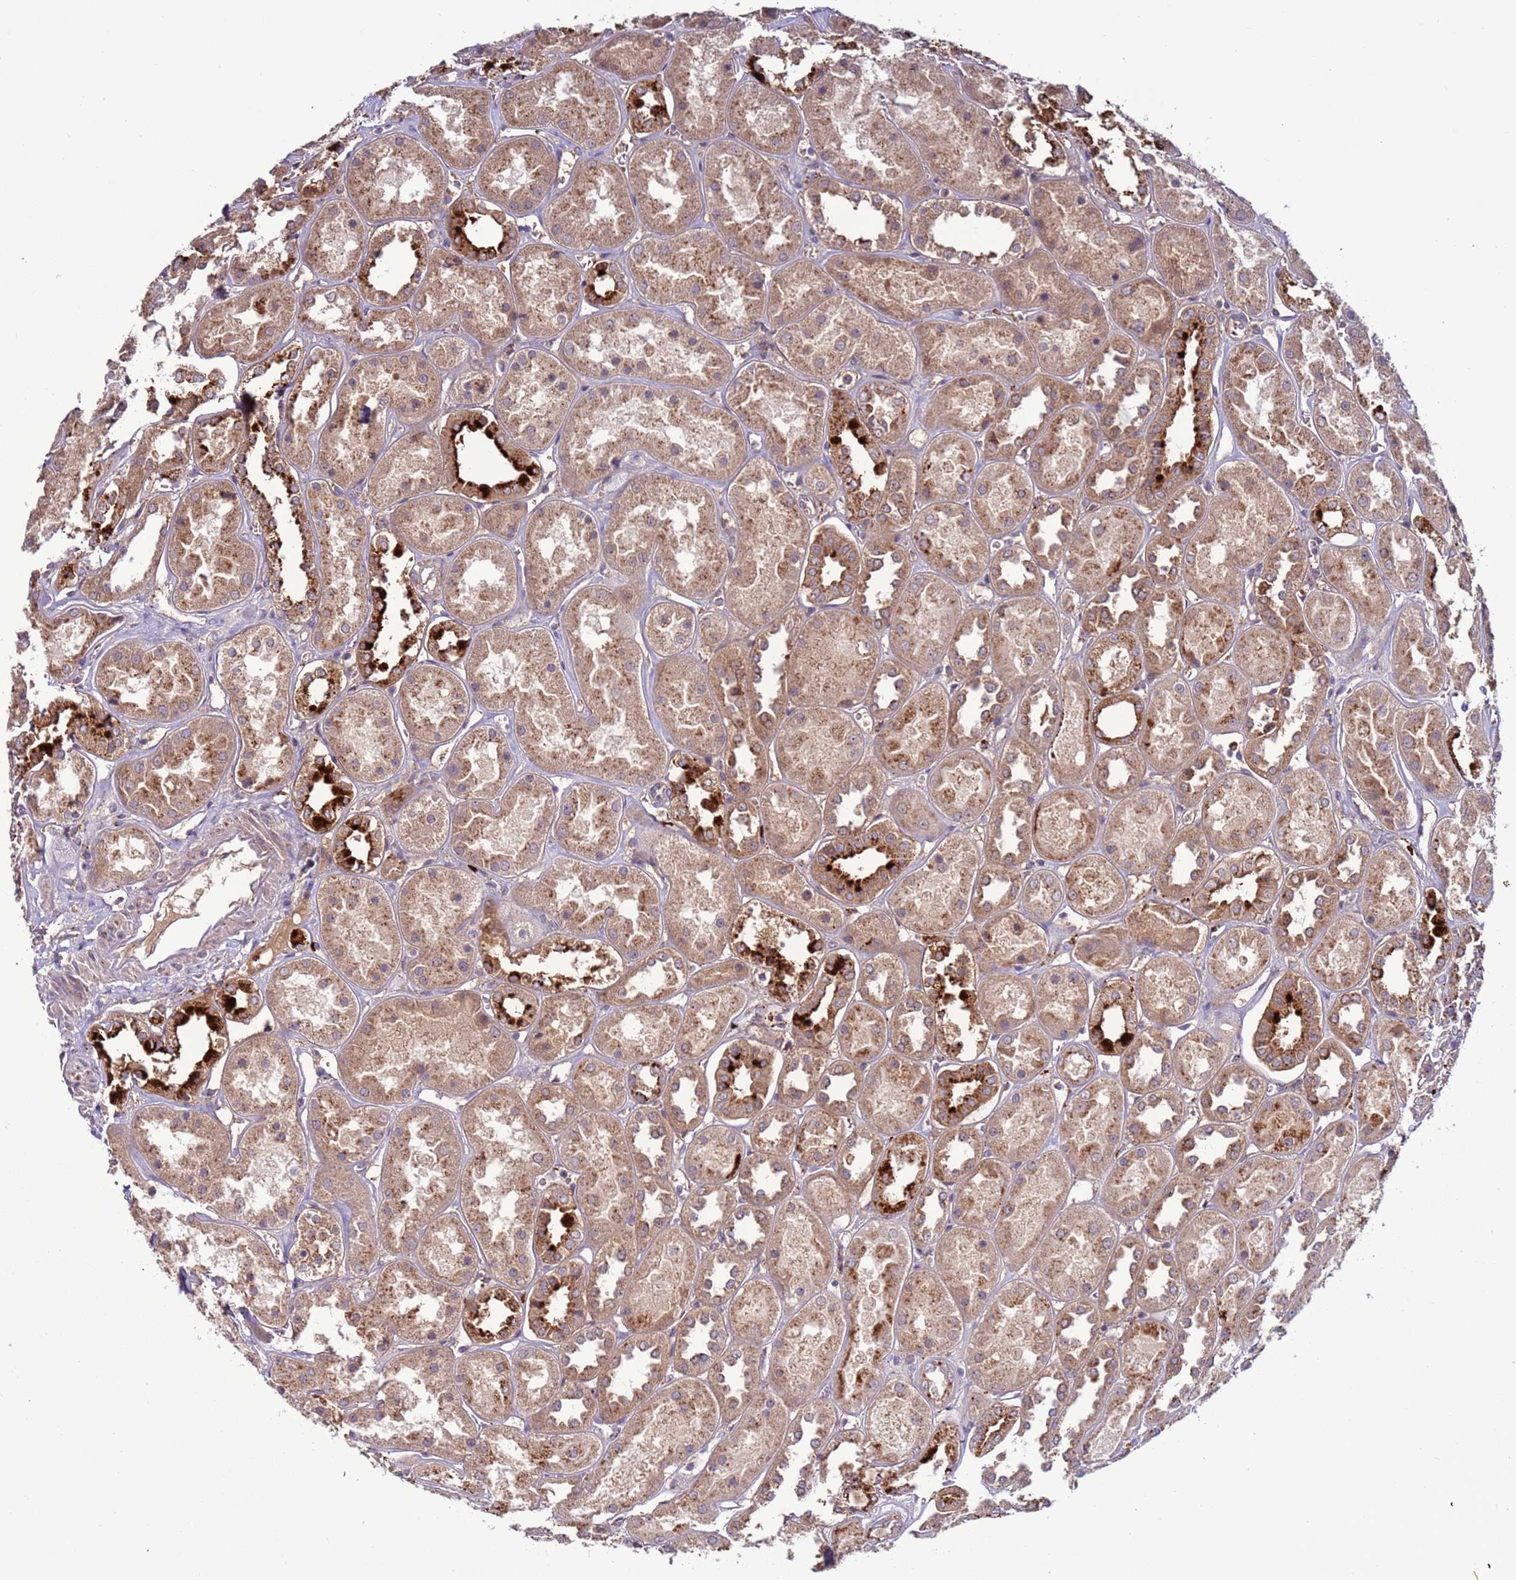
{"staining": {"intensity": "strong", "quantity": "<25%", "location": "cytoplasmic/membranous"}, "tissue": "kidney", "cell_type": "Cells in glomeruli", "image_type": "normal", "snomed": [{"axis": "morphology", "description": "Normal tissue, NOS"}, {"axis": "topography", "description": "Kidney"}], "caption": "High-power microscopy captured an immunohistochemistry micrograph of benign kidney, revealing strong cytoplasmic/membranous expression in approximately <25% of cells in glomeruli.", "gene": "VPS36", "patient": {"sex": "male", "age": 70}}